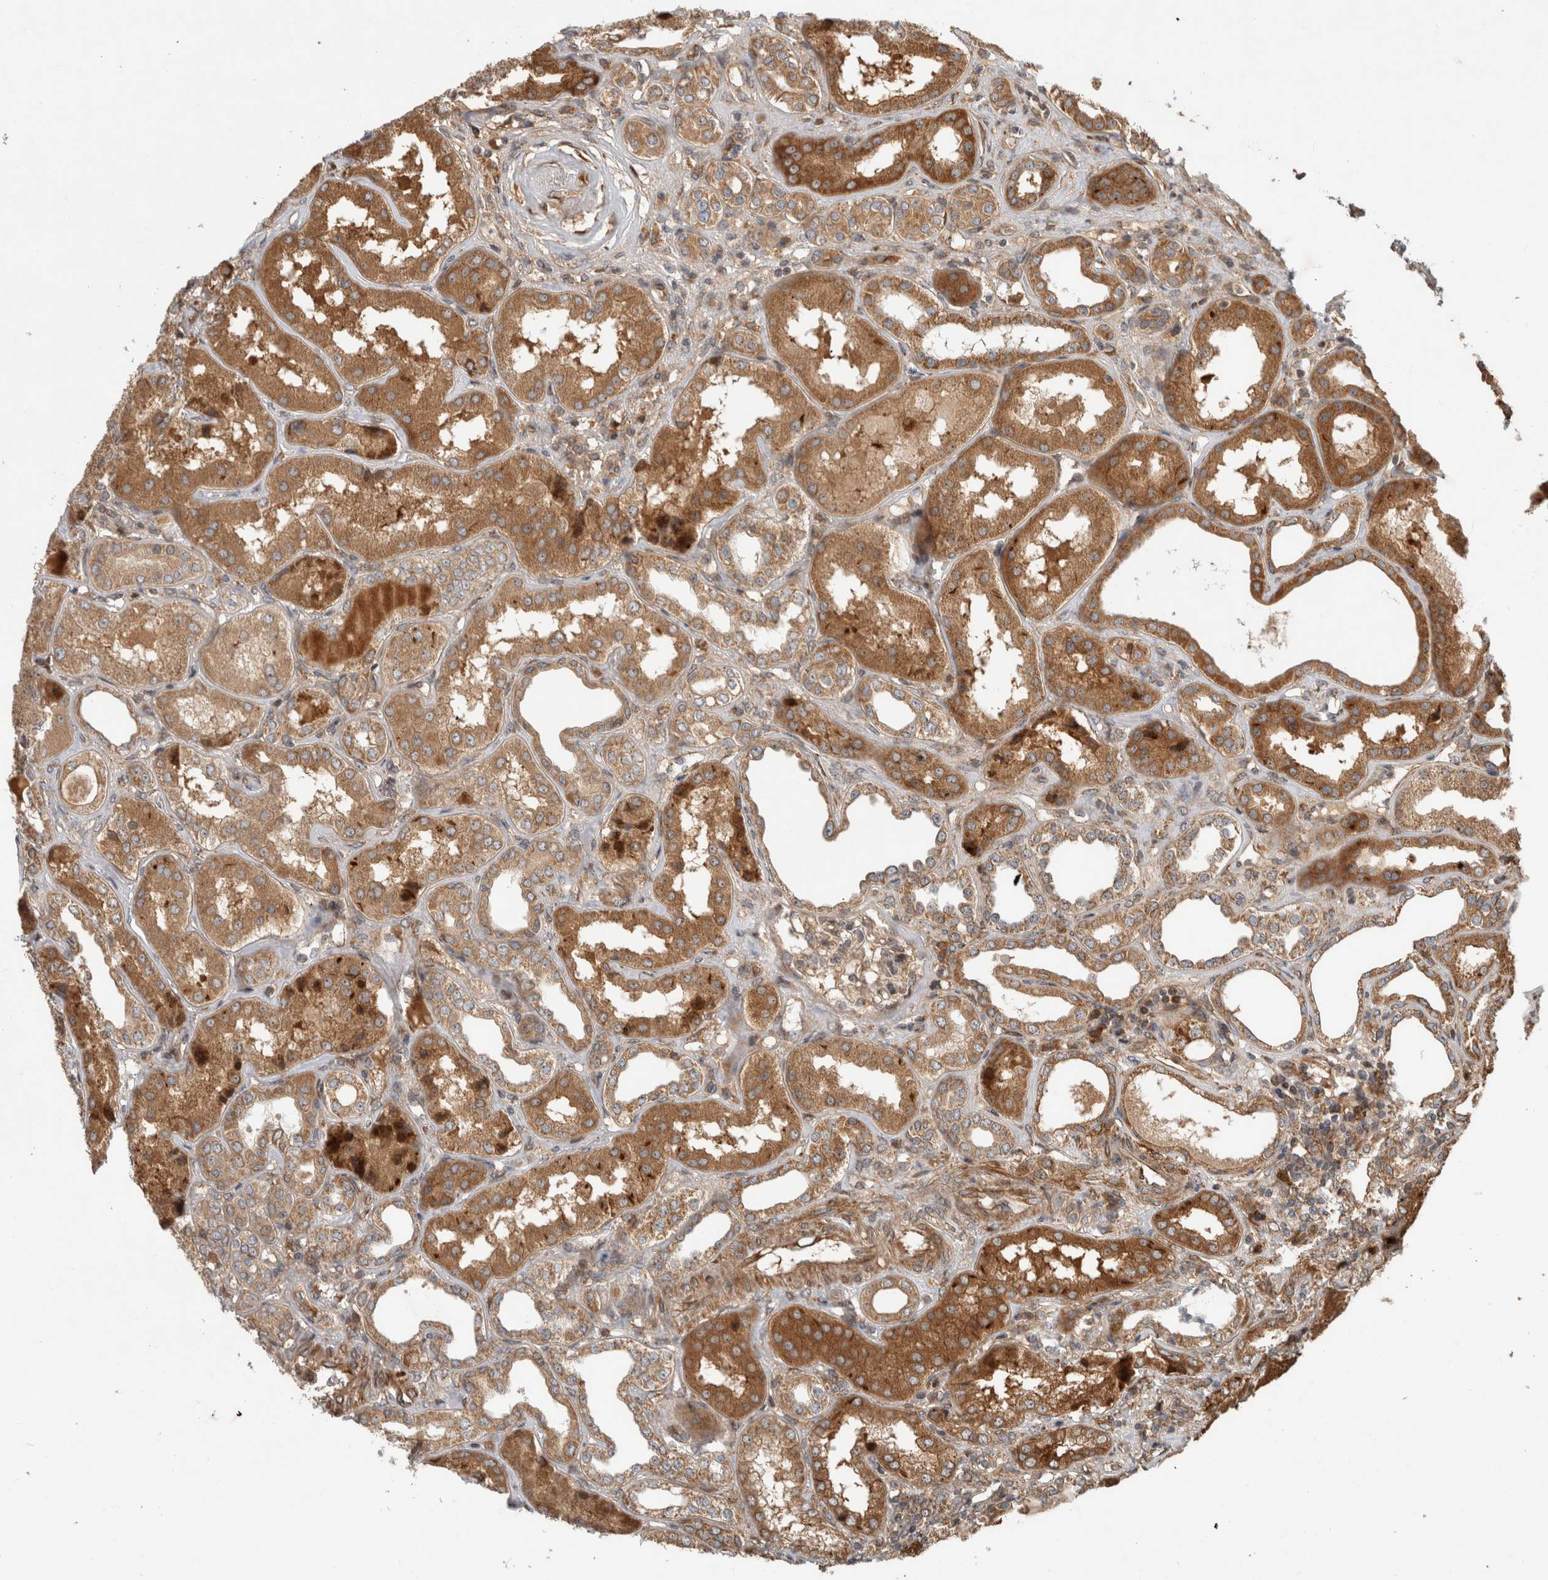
{"staining": {"intensity": "moderate", "quantity": ">75%", "location": "cytoplasmic/membranous"}, "tissue": "kidney", "cell_type": "Cells in glomeruli", "image_type": "normal", "snomed": [{"axis": "morphology", "description": "Normal tissue, NOS"}, {"axis": "topography", "description": "Kidney"}], "caption": "Benign kidney was stained to show a protein in brown. There is medium levels of moderate cytoplasmic/membranous expression in about >75% of cells in glomeruli. (DAB (3,3'-diaminobenzidine) = brown stain, brightfield microscopy at high magnification).", "gene": "TUBD1", "patient": {"sex": "female", "age": 56}}